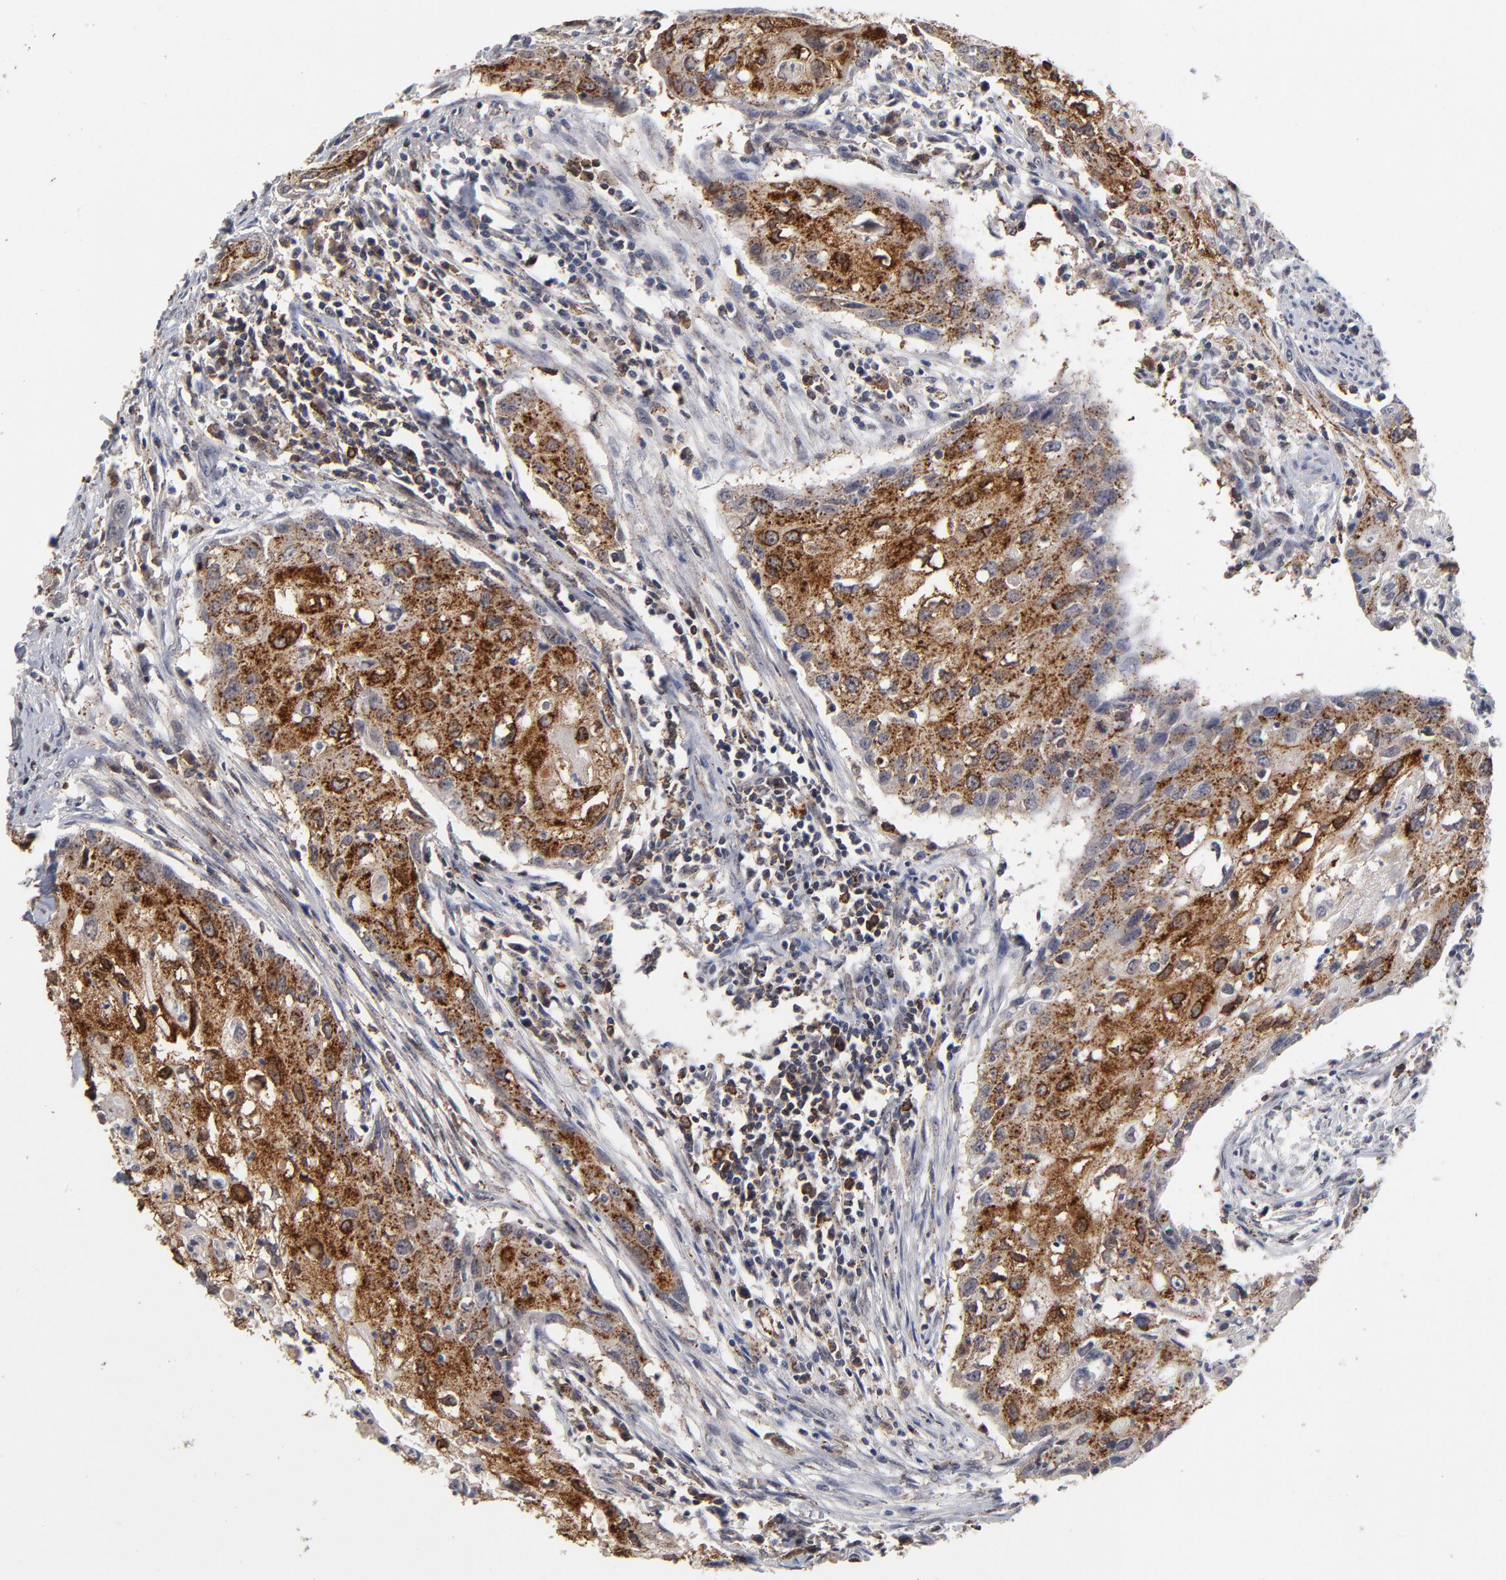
{"staining": {"intensity": "strong", "quantity": ">75%", "location": "cytoplasmic/membranous"}, "tissue": "urothelial cancer", "cell_type": "Tumor cells", "image_type": "cancer", "snomed": [{"axis": "morphology", "description": "Urothelial carcinoma, High grade"}, {"axis": "topography", "description": "Urinary bladder"}], "caption": "Urothelial cancer tissue displays strong cytoplasmic/membranous positivity in approximately >75% of tumor cells, visualized by immunohistochemistry. Ihc stains the protein in brown and the nuclei are stained blue.", "gene": "ASB8", "patient": {"sex": "male", "age": 54}}